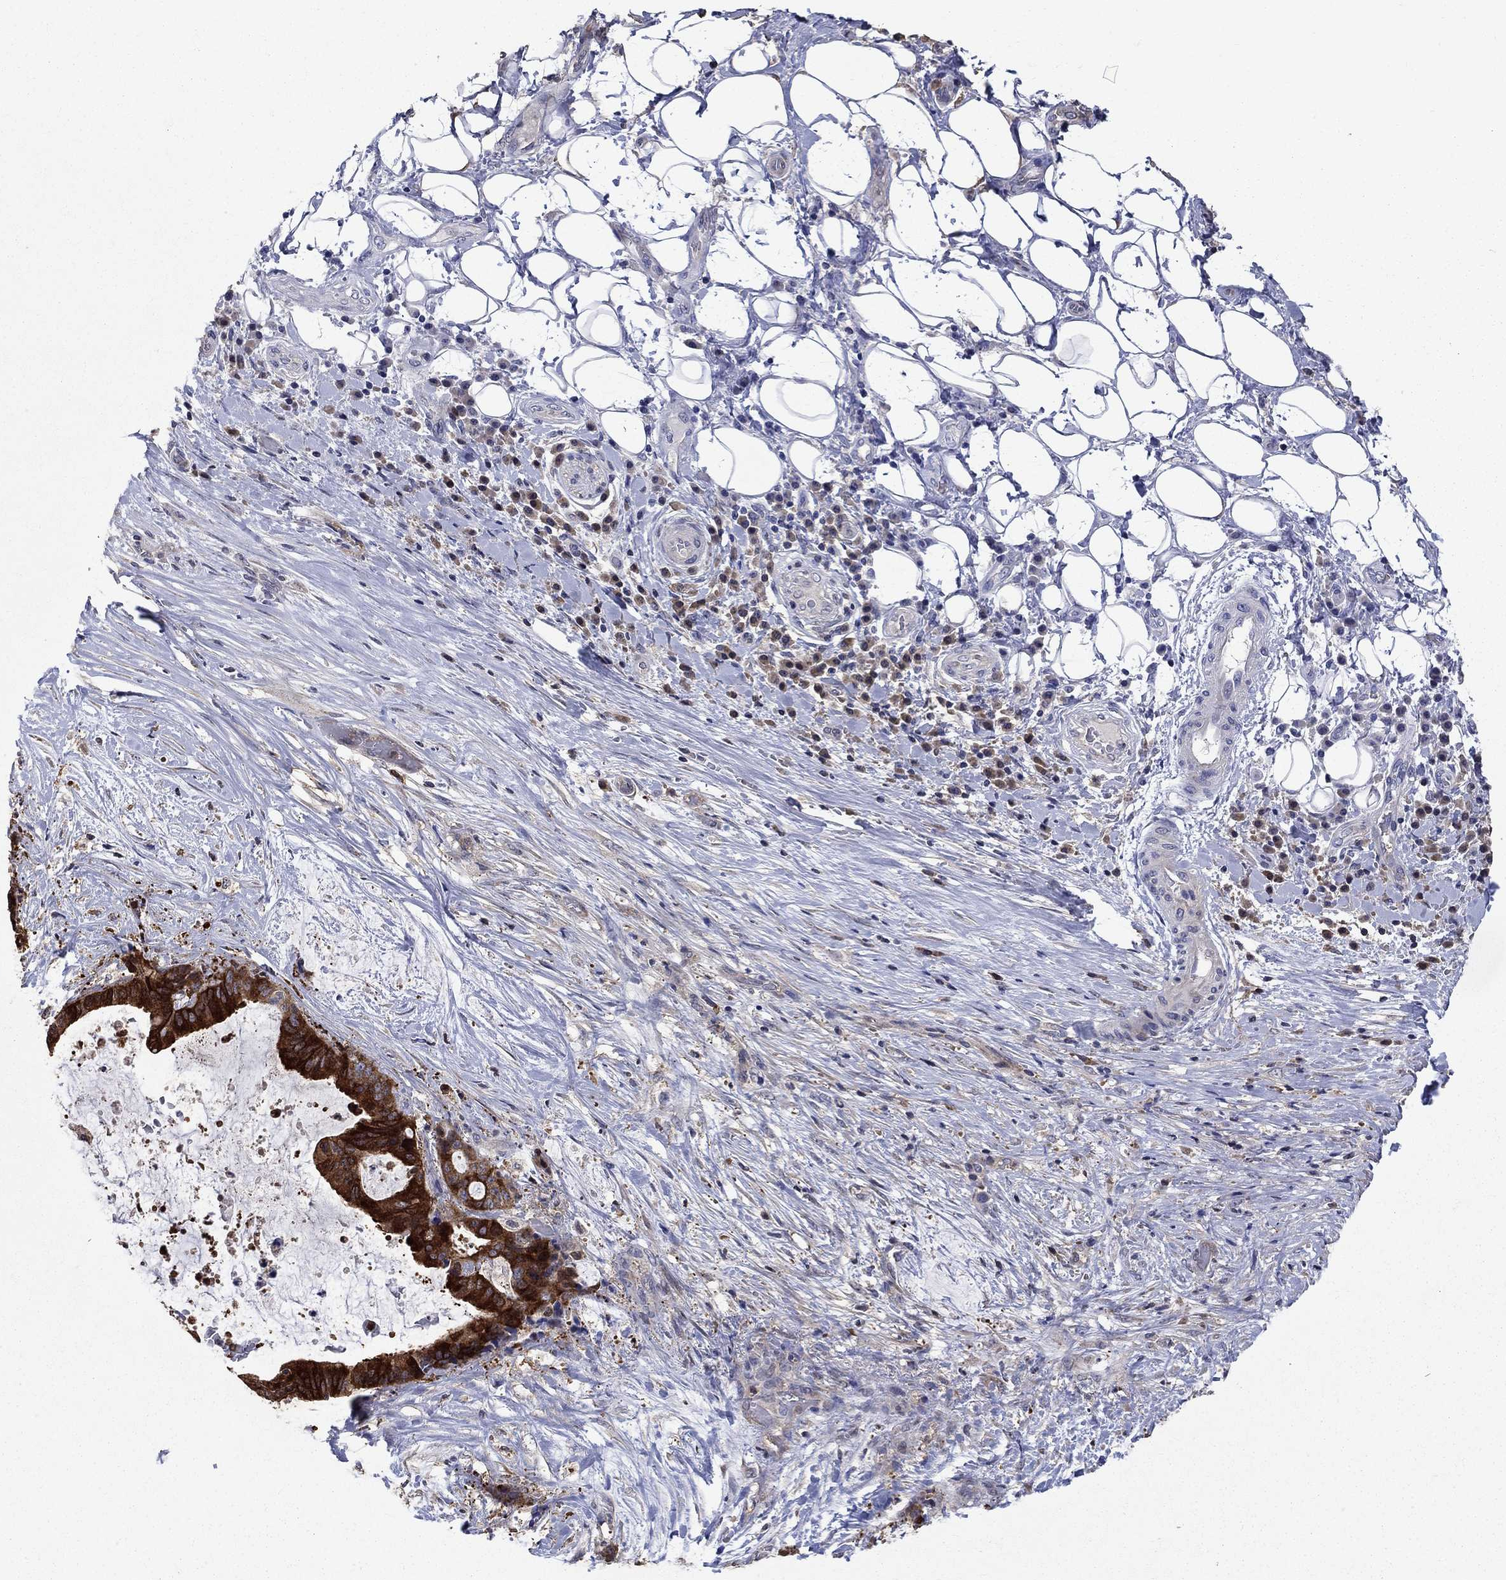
{"staining": {"intensity": "strong", "quantity": "25%-75%", "location": "cytoplasmic/membranous"}, "tissue": "liver cancer", "cell_type": "Tumor cells", "image_type": "cancer", "snomed": [{"axis": "morphology", "description": "Cholangiocarcinoma"}, {"axis": "topography", "description": "Liver"}], "caption": "IHC micrograph of neoplastic tissue: human cholangiocarcinoma (liver) stained using immunohistochemistry (IHC) shows high levels of strong protein expression localized specifically in the cytoplasmic/membranous of tumor cells, appearing as a cytoplasmic/membranous brown color.", "gene": "DVL1", "patient": {"sex": "female", "age": 73}}